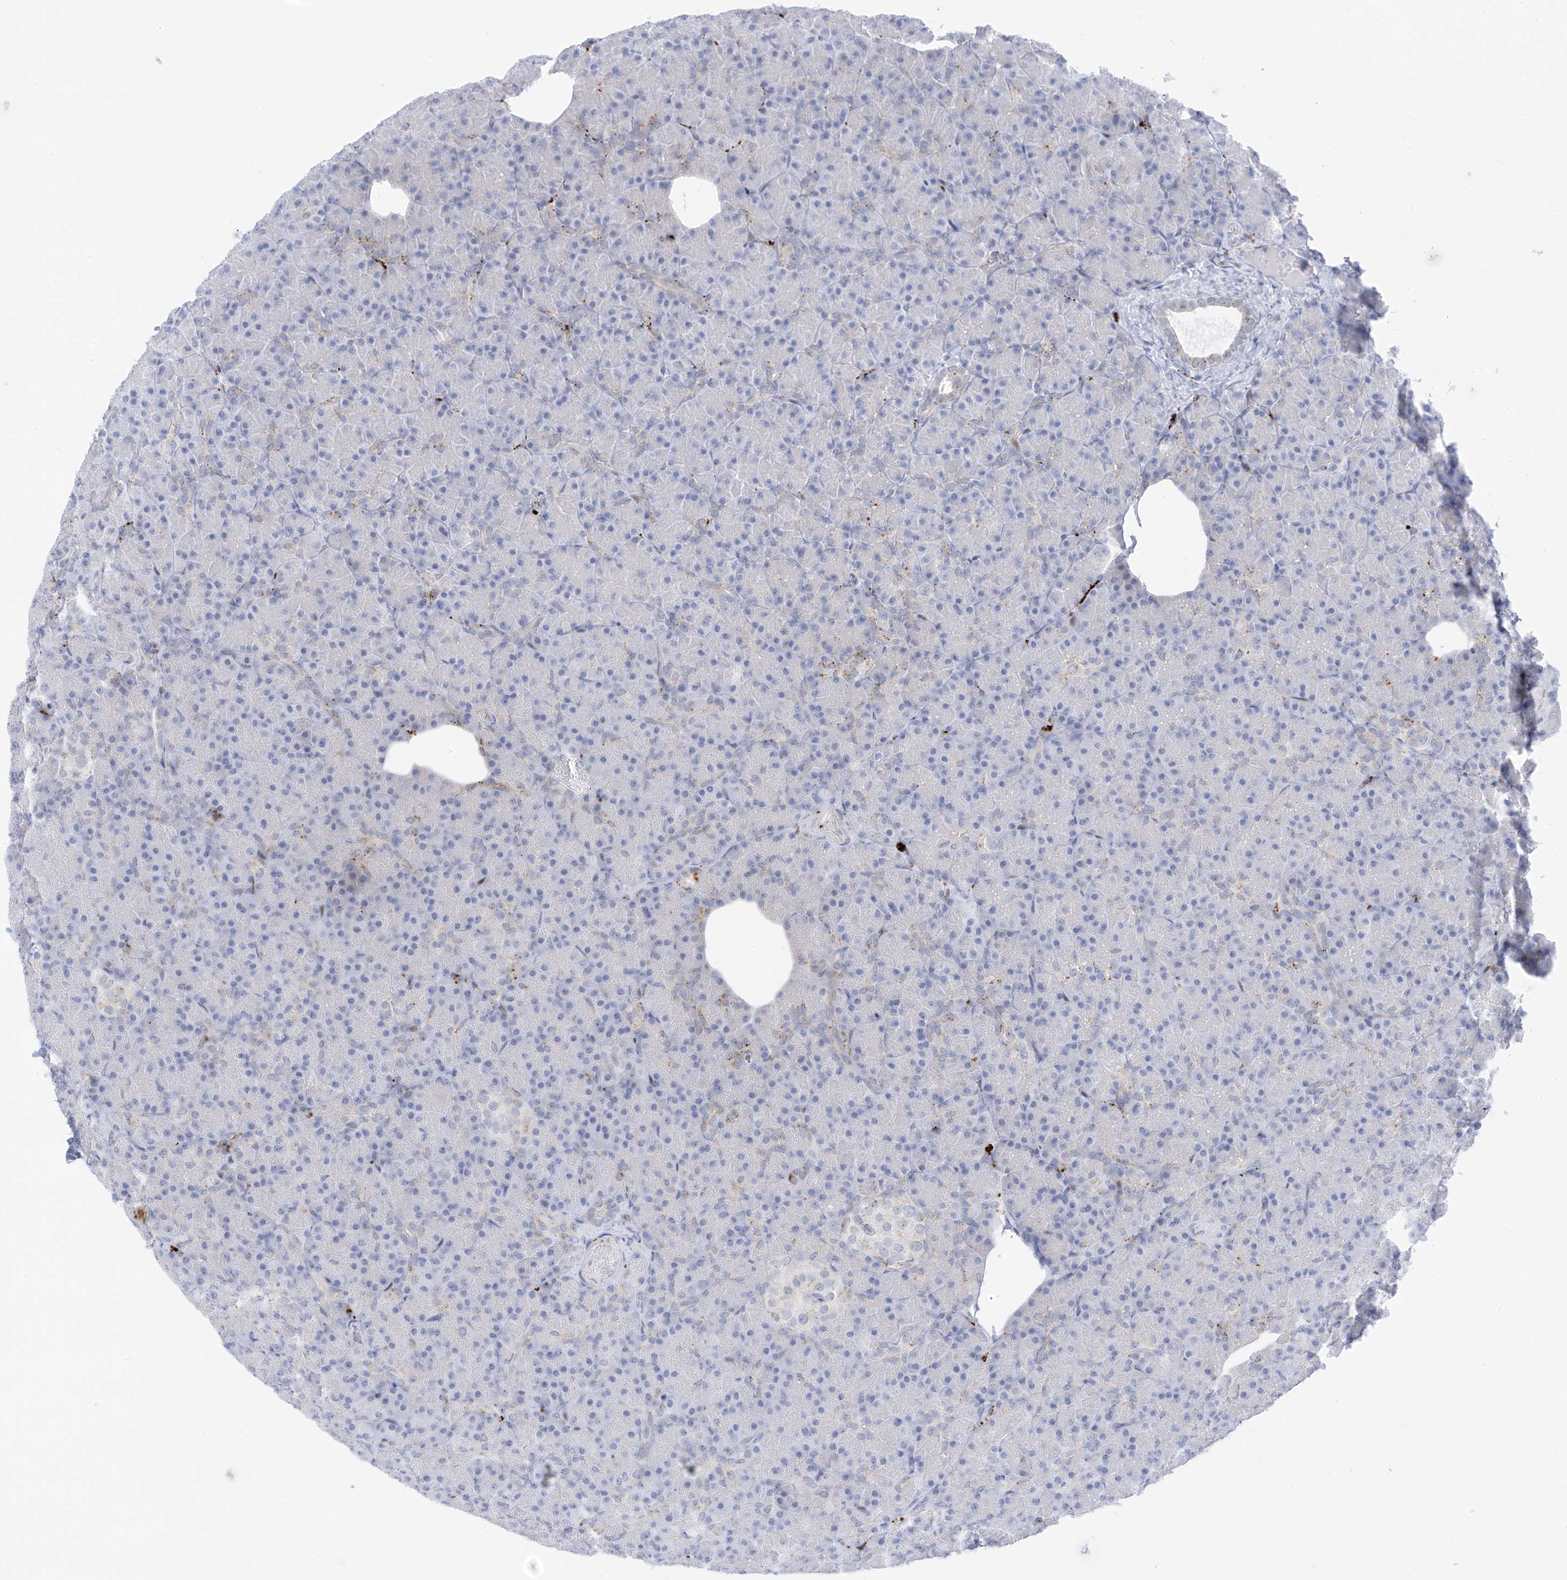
{"staining": {"intensity": "moderate", "quantity": "<25%", "location": "cytoplasmic/membranous"}, "tissue": "pancreas", "cell_type": "Exocrine glandular cells", "image_type": "normal", "snomed": [{"axis": "morphology", "description": "Normal tissue, NOS"}, {"axis": "topography", "description": "Pancreas"}], "caption": "High-magnification brightfield microscopy of normal pancreas stained with DAB (3,3'-diaminobenzidine) (brown) and counterstained with hematoxylin (blue). exocrine glandular cells exhibit moderate cytoplasmic/membranous staining is seen in approximately<25% of cells. Immunohistochemistry (ihc) stains the protein in brown and the nuclei are stained blue.", "gene": "PSPH", "patient": {"sex": "female", "age": 43}}